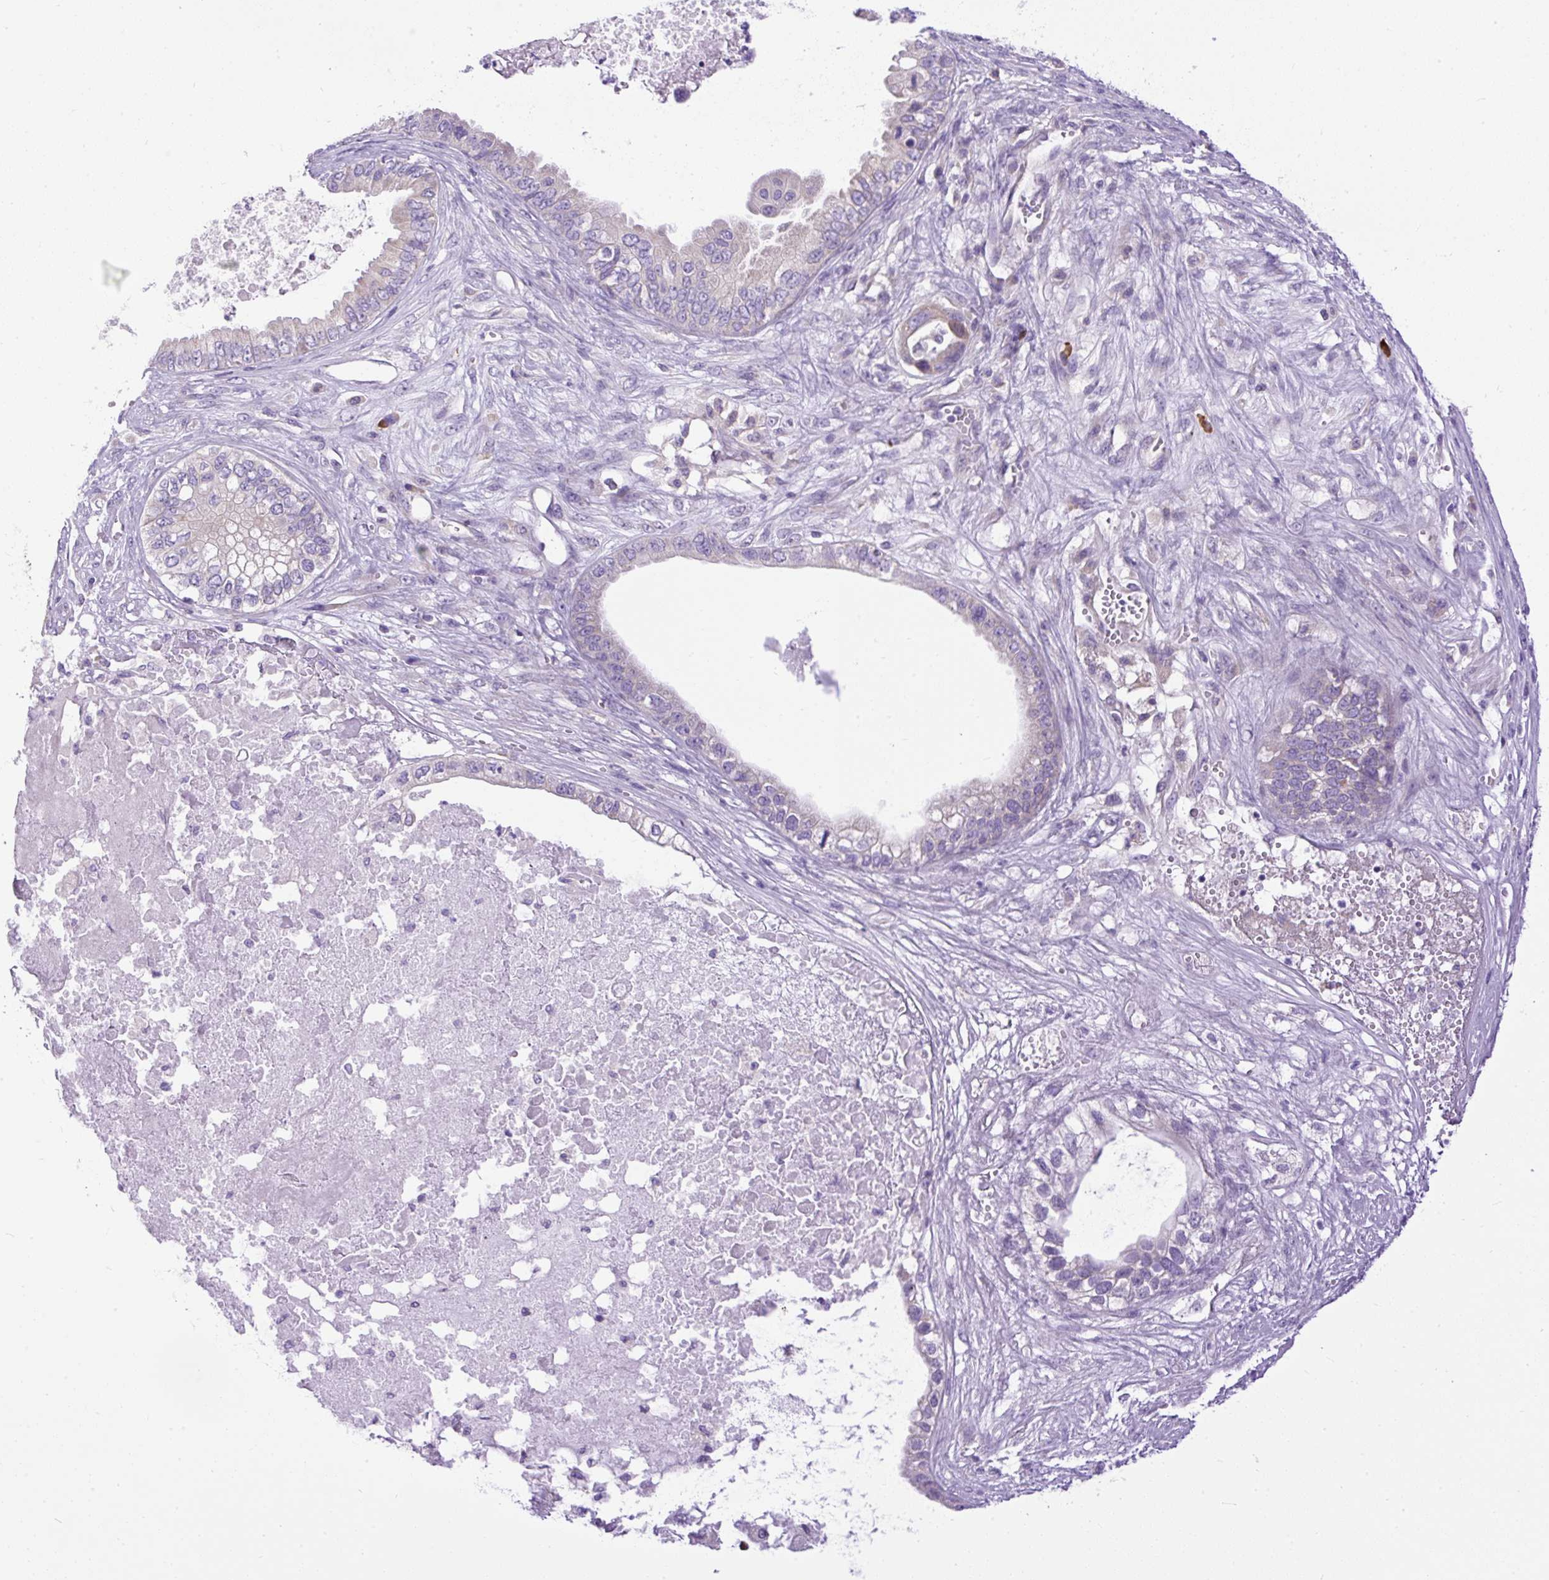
{"staining": {"intensity": "weak", "quantity": "25%-75%", "location": "cytoplasmic/membranous"}, "tissue": "ovarian cancer", "cell_type": "Tumor cells", "image_type": "cancer", "snomed": [{"axis": "morphology", "description": "Cystadenocarcinoma, mucinous, NOS"}, {"axis": "topography", "description": "Ovary"}], "caption": "Immunohistochemical staining of human ovarian mucinous cystadenocarcinoma shows low levels of weak cytoplasmic/membranous protein positivity in approximately 25%-75% of tumor cells.", "gene": "SYBU", "patient": {"sex": "female", "age": 80}}